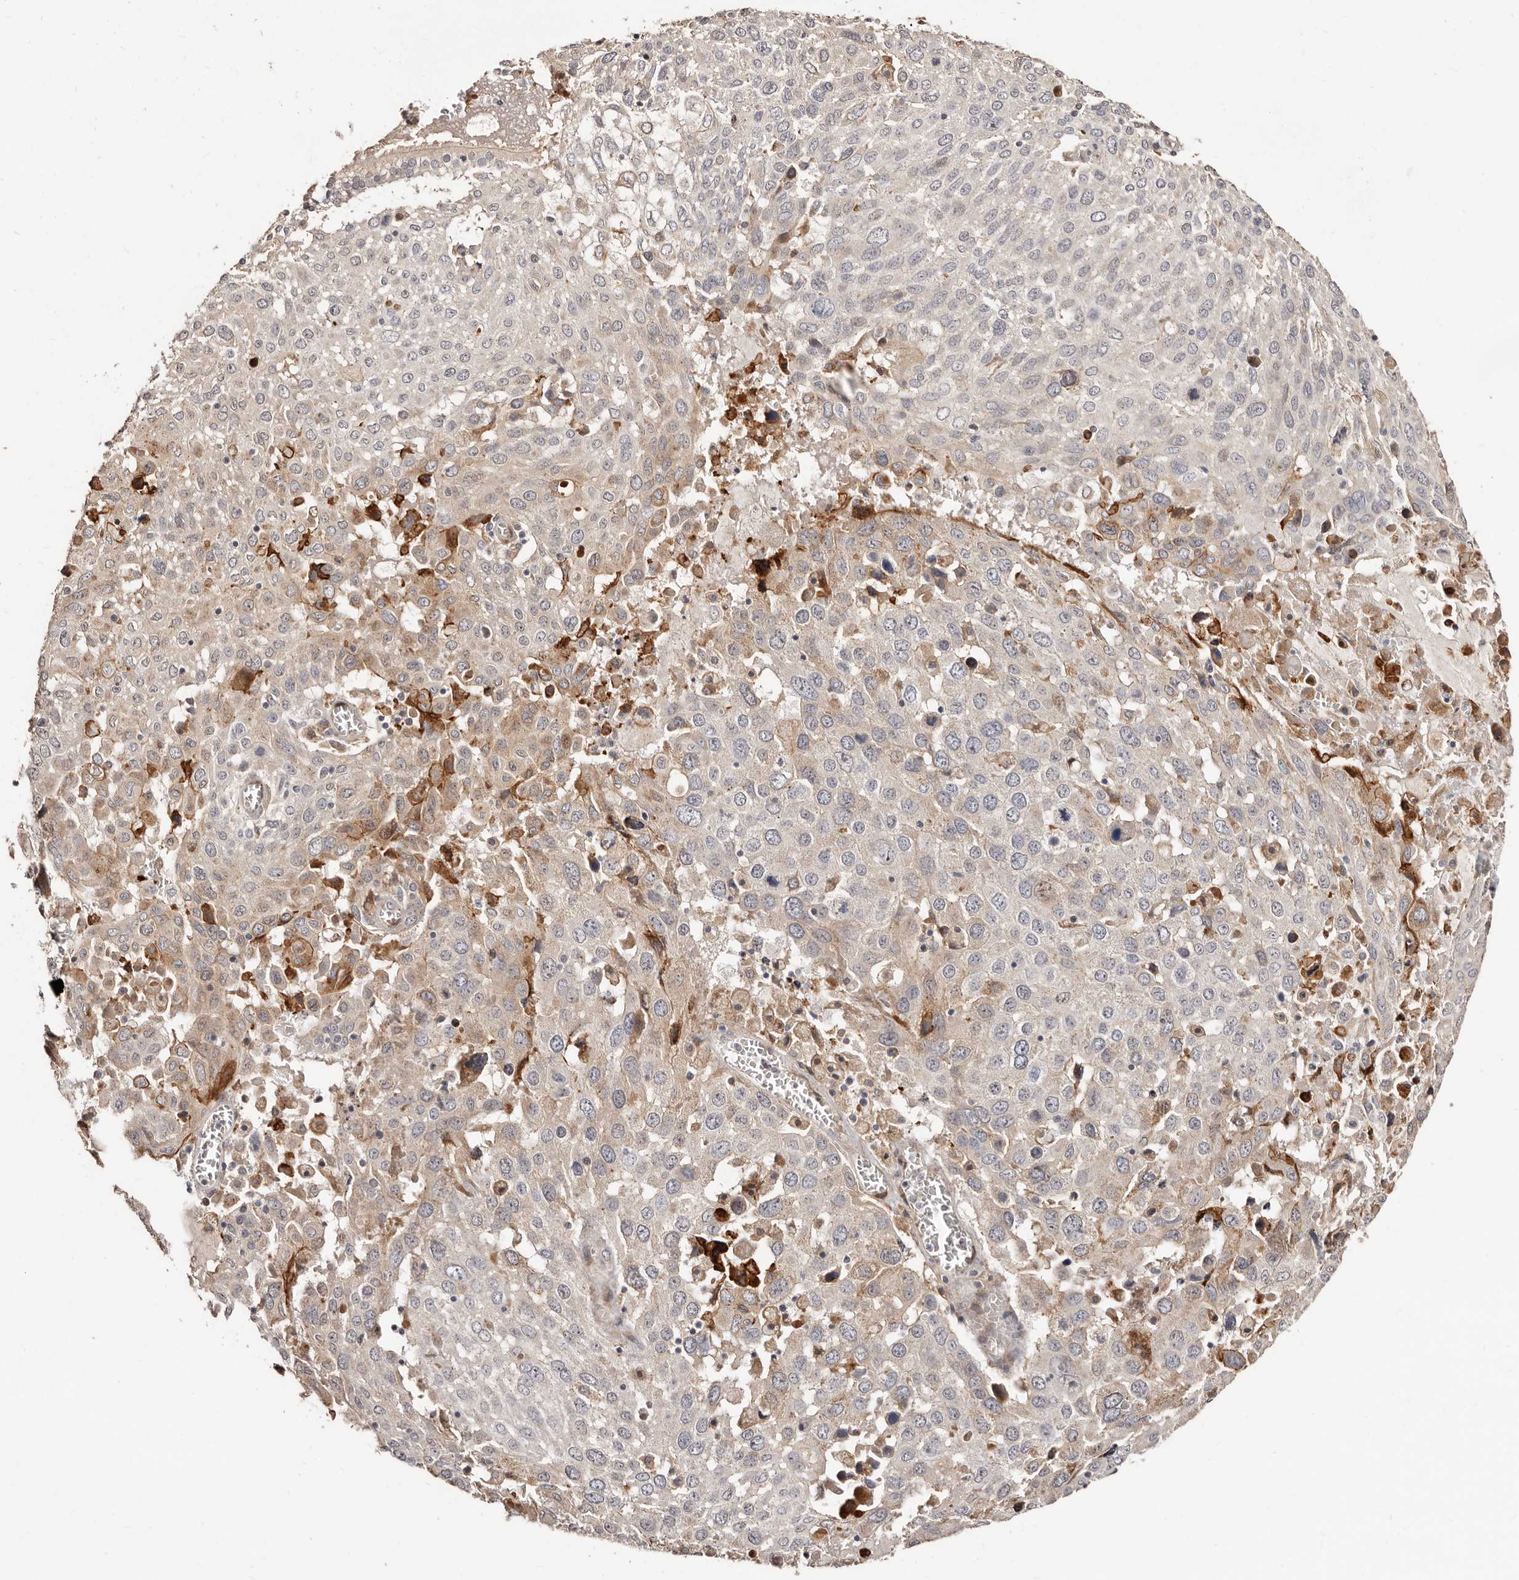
{"staining": {"intensity": "weak", "quantity": "<25%", "location": "cytoplasmic/membranous"}, "tissue": "lung cancer", "cell_type": "Tumor cells", "image_type": "cancer", "snomed": [{"axis": "morphology", "description": "Squamous cell carcinoma, NOS"}, {"axis": "topography", "description": "Lung"}], "caption": "Immunohistochemistry histopathology image of neoplastic tissue: lung squamous cell carcinoma stained with DAB (3,3'-diaminobenzidine) displays no significant protein expression in tumor cells. (Stains: DAB immunohistochemistry with hematoxylin counter stain, Microscopy: brightfield microscopy at high magnification).", "gene": "APOL6", "patient": {"sex": "male", "age": 65}}